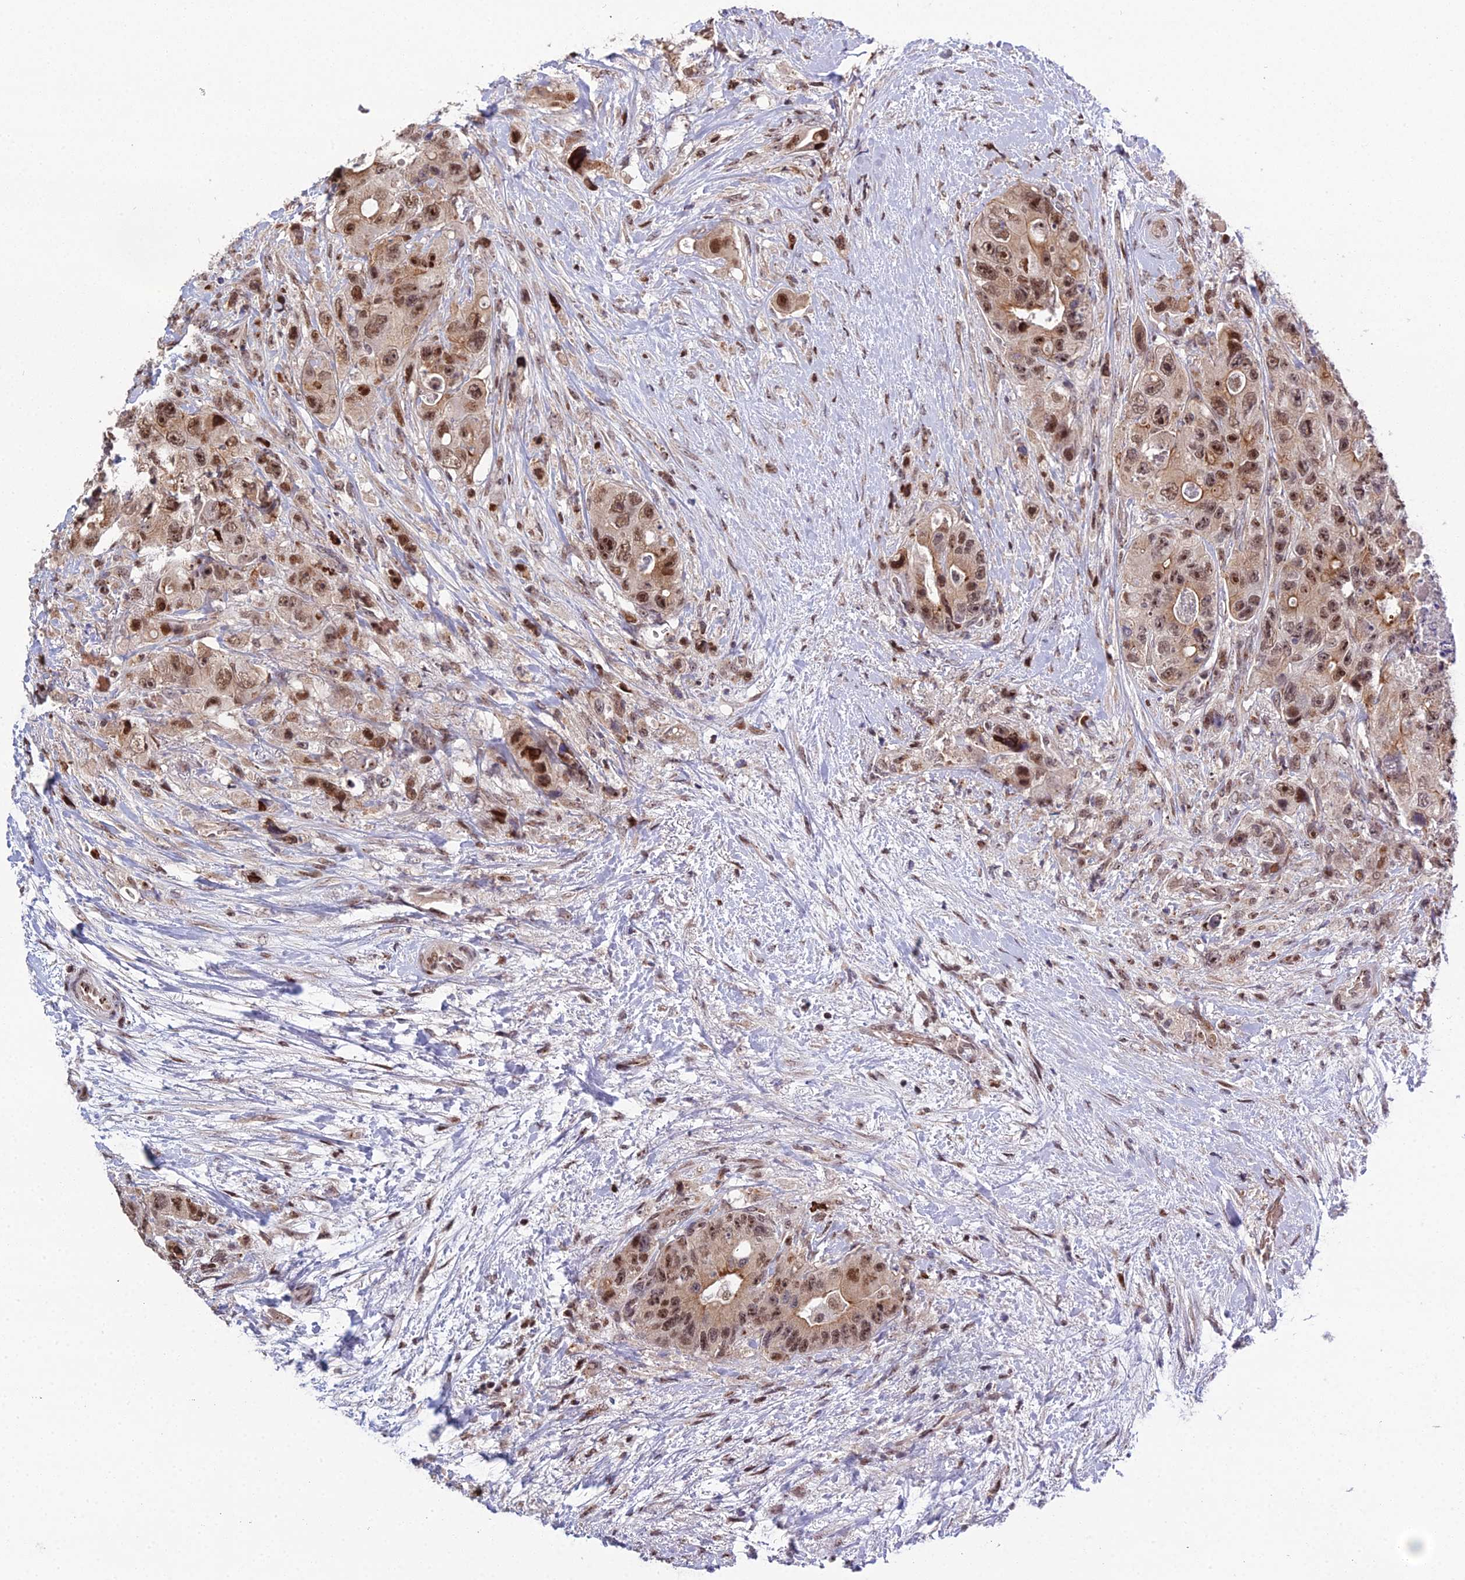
{"staining": {"intensity": "moderate", "quantity": ">75%", "location": "nuclear"}, "tissue": "colorectal cancer", "cell_type": "Tumor cells", "image_type": "cancer", "snomed": [{"axis": "morphology", "description": "Adenocarcinoma, NOS"}, {"axis": "topography", "description": "Colon"}], "caption": "This is an image of immunohistochemistry (IHC) staining of colorectal cancer (adenocarcinoma), which shows moderate expression in the nuclear of tumor cells.", "gene": "ARL2", "patient": {"sex": "female", "age": 46}}